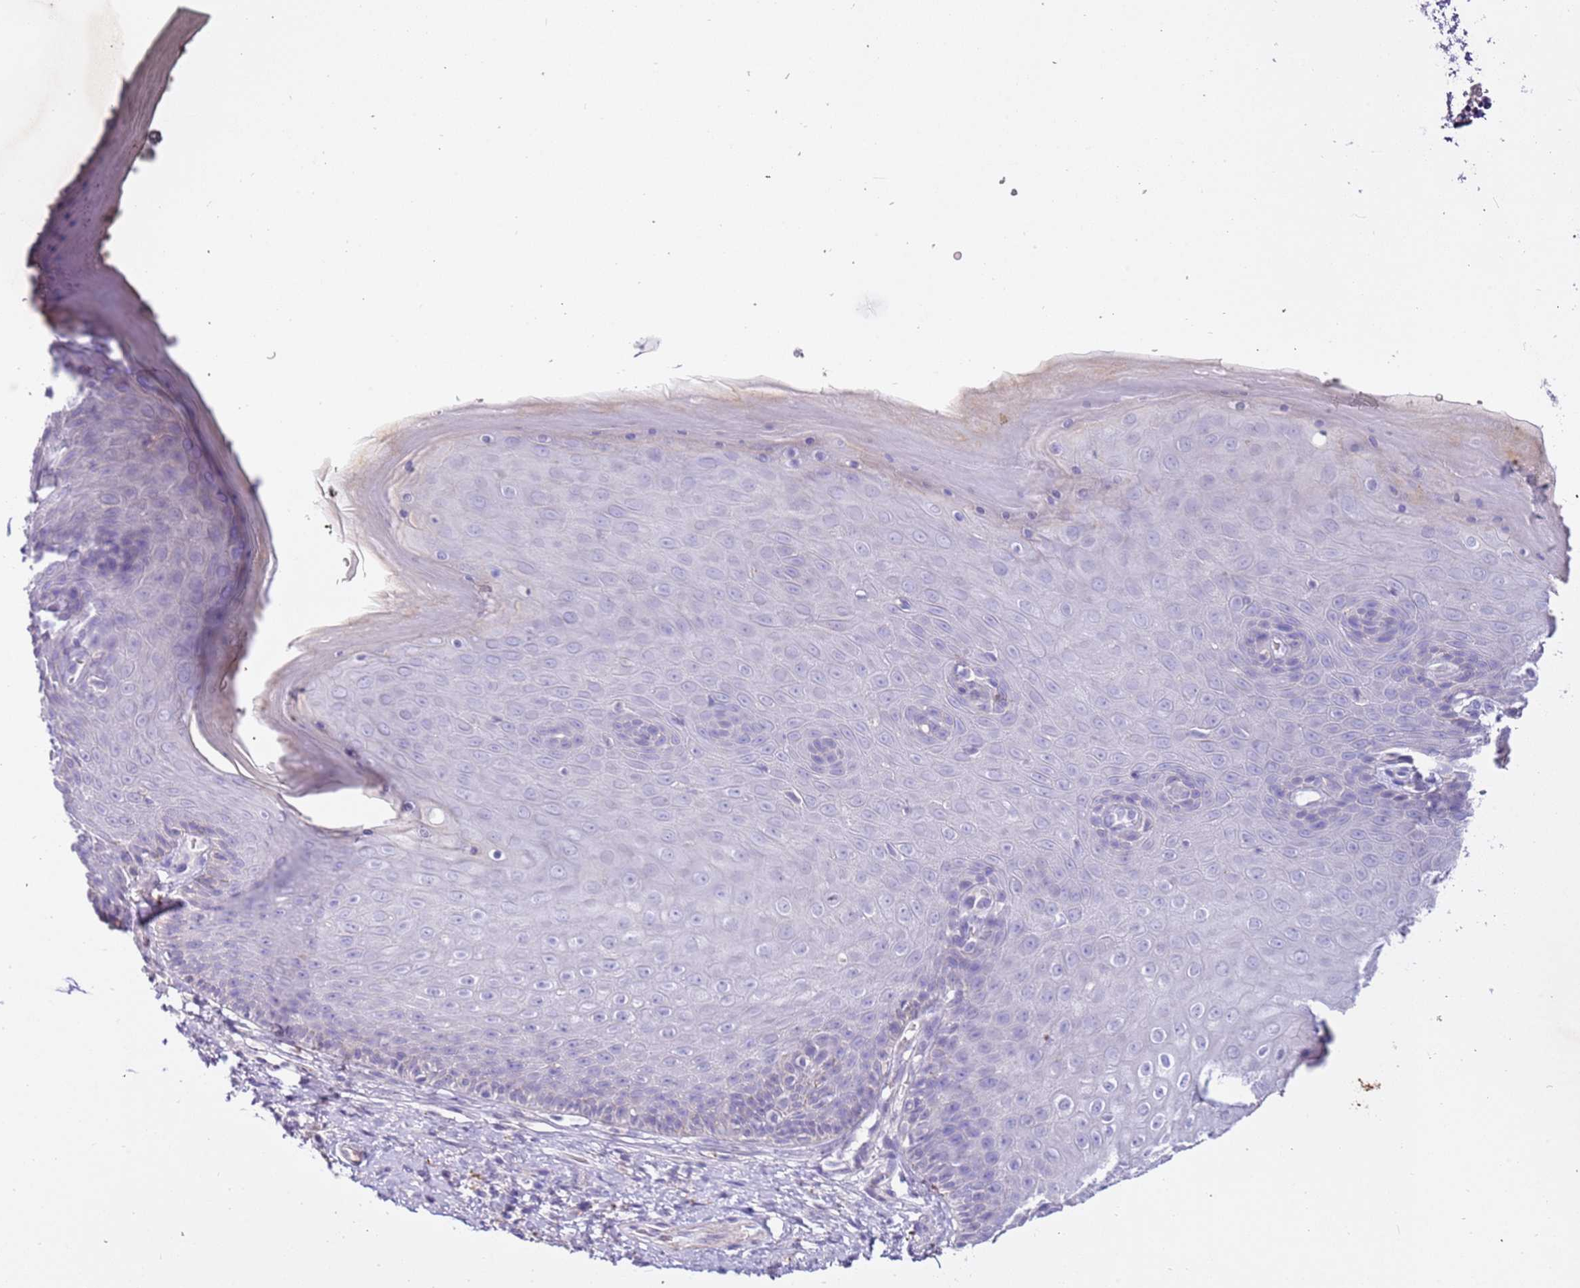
{"staining": {"intensity": "negative", "quantity": "none", "location": "none"}, "tissue": "skin", "cell_type": "Epidermal cells", "image_type": "normal", "snomed": [{"axis": "morphology", "description": "Normal tissue, NOS"}, {"axis": "topography", "description": "Anal"}, {"axis": "topography", "description": "Peripheral nerve tissue"}], "caption": "Photomicrograph shows no protein expression in epidermal cells of benign skin.", "gene": "PCGF2", "patient": {"sex": "male", "age": 53}}